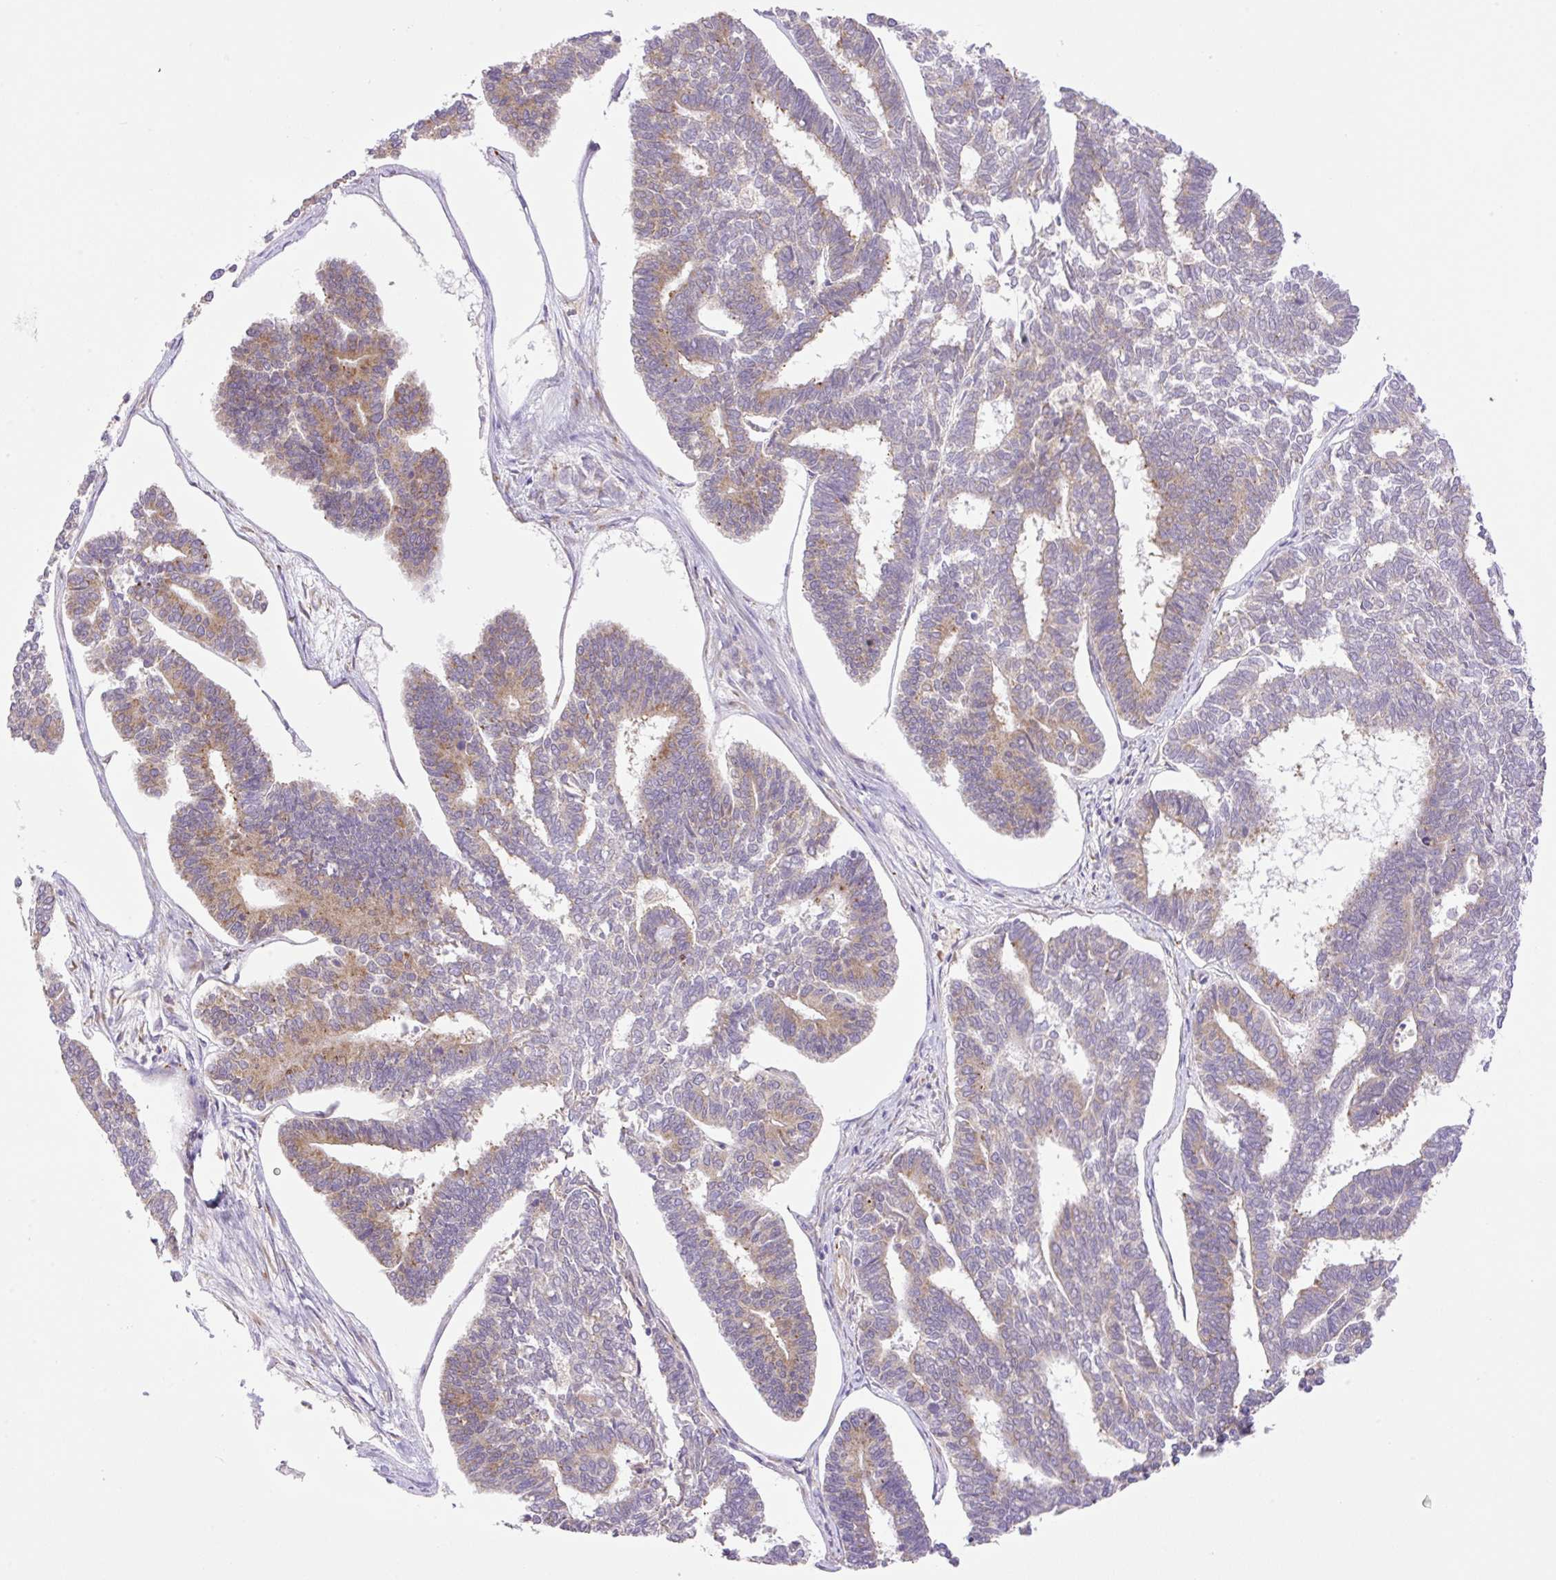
{"staining": {"intensity": "moderate", "quantity": "25%-75%", "location": "cytoplasmic/membranous"}, "tissue": "endometrial cancer", "cell_type": "Tumor cells", "image_type": "cancer", "snomed": [{"axis": "morphology", "description": "Adenocarcinoma, NOS"}, {"axis": "topography", "description": "Endometrium"}], "caption": "Endometrial adenocarcinoma stained for a protein displays moderate cytoplasmic/membranous positivity in tumor cells.", "gene": "POFUT1", "patient": {"sex": "female", "age": 70}}